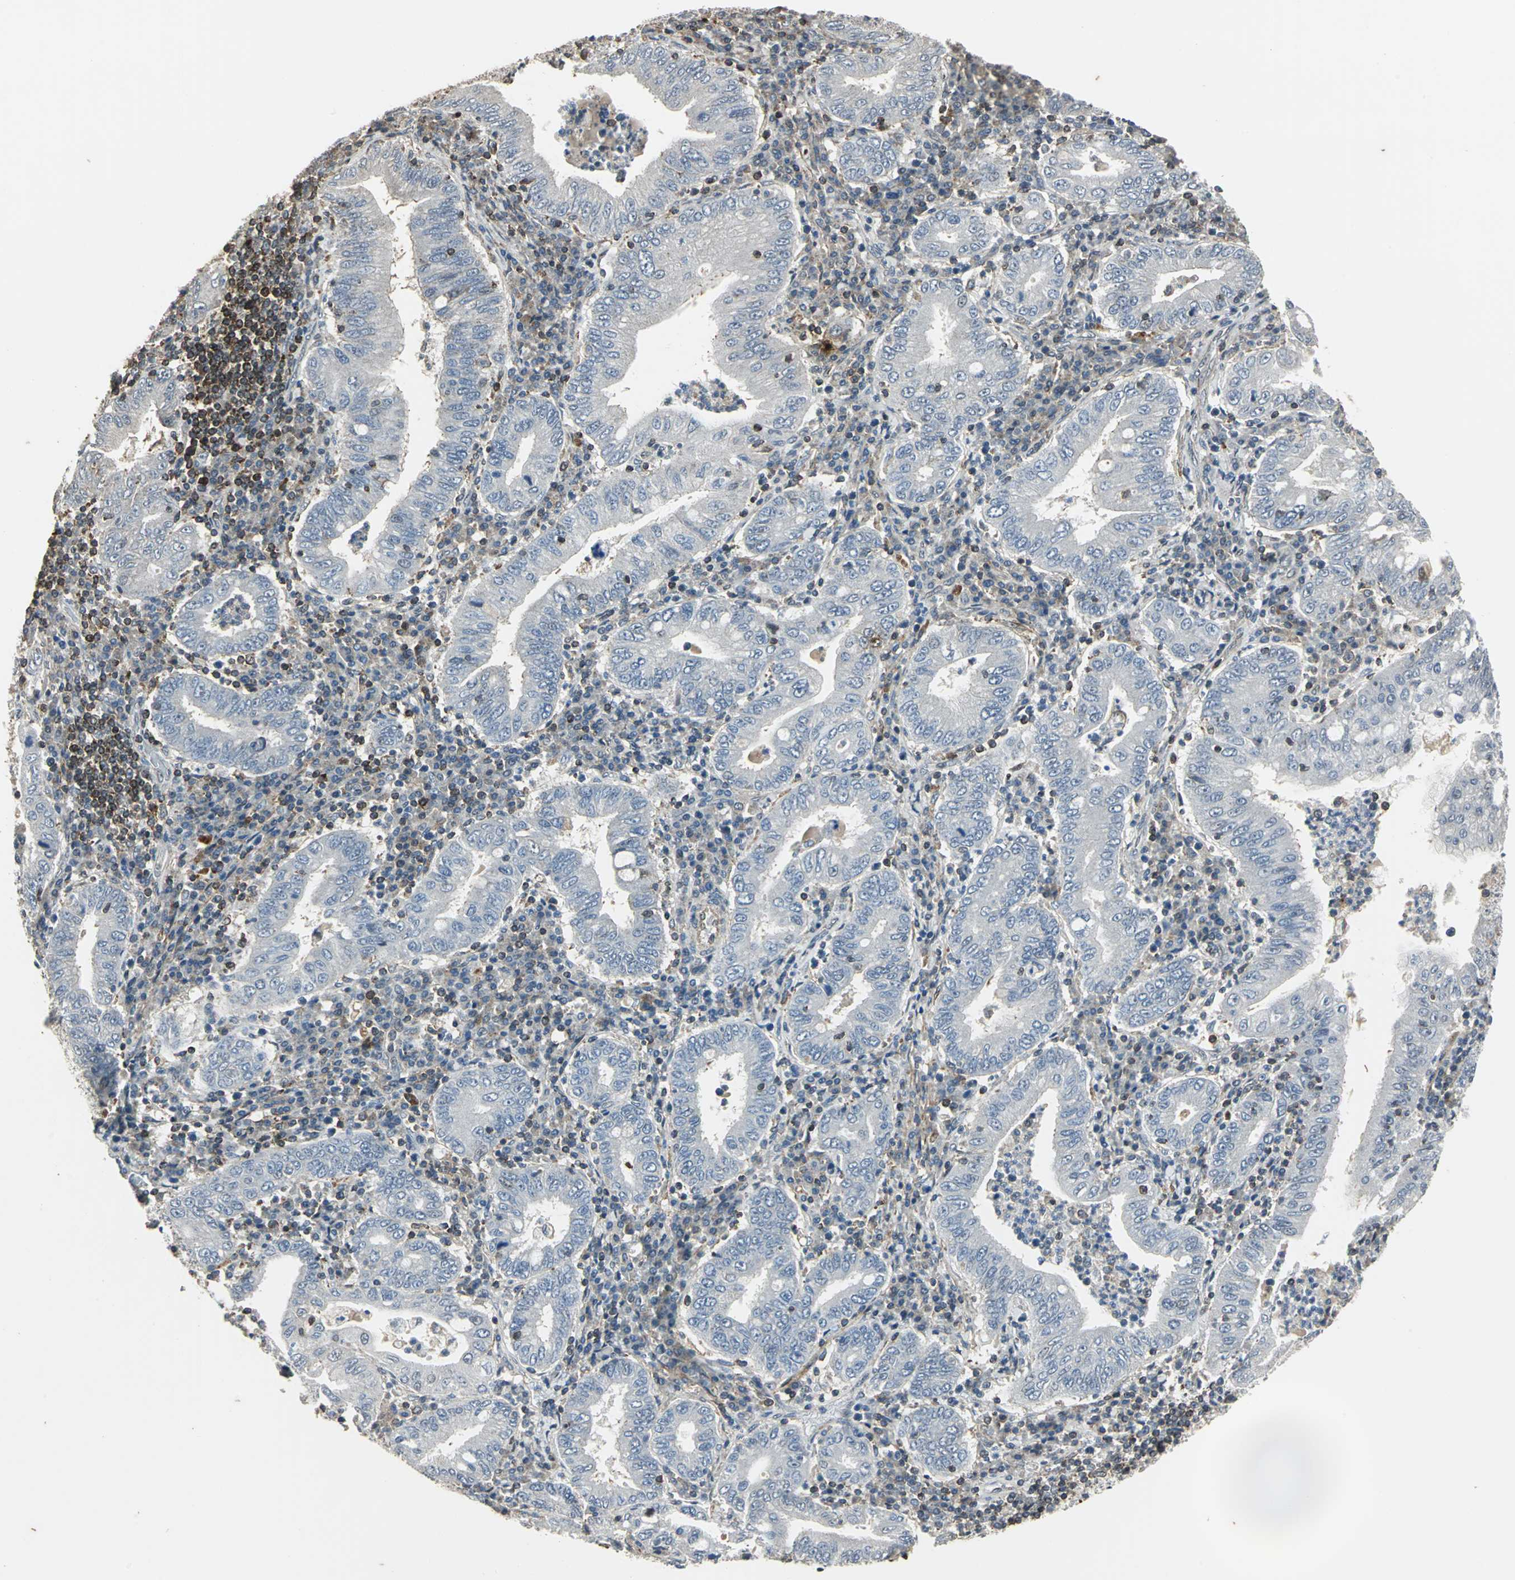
{"staining": {"intensity": "negative", "quantity": "none", "location": "none"}, "tissue": "stomach cancer", "cell_type": "Tumor cells", "image_type": "cancer", "snomed": [{"axis": "morphology", "description": "Normal tissue, NOS"}, {"axis": "morphology", "description": "Adenocarcinoma, NOS"}, {"axis": "topography", "description": "Esophagus"}, {"axis": "topography", "description": "Stomach, upper"}, {"axis": "topography", "description": "Peripheral nerve tissue"}], "caption": "DAB immunohistochemical staining of human stomach cancer (adenocarcinoma) exhibits no significant staining in tumor cells.", "gene": "DNAJB4", "patient": {"sex": "male", "age": 62}}